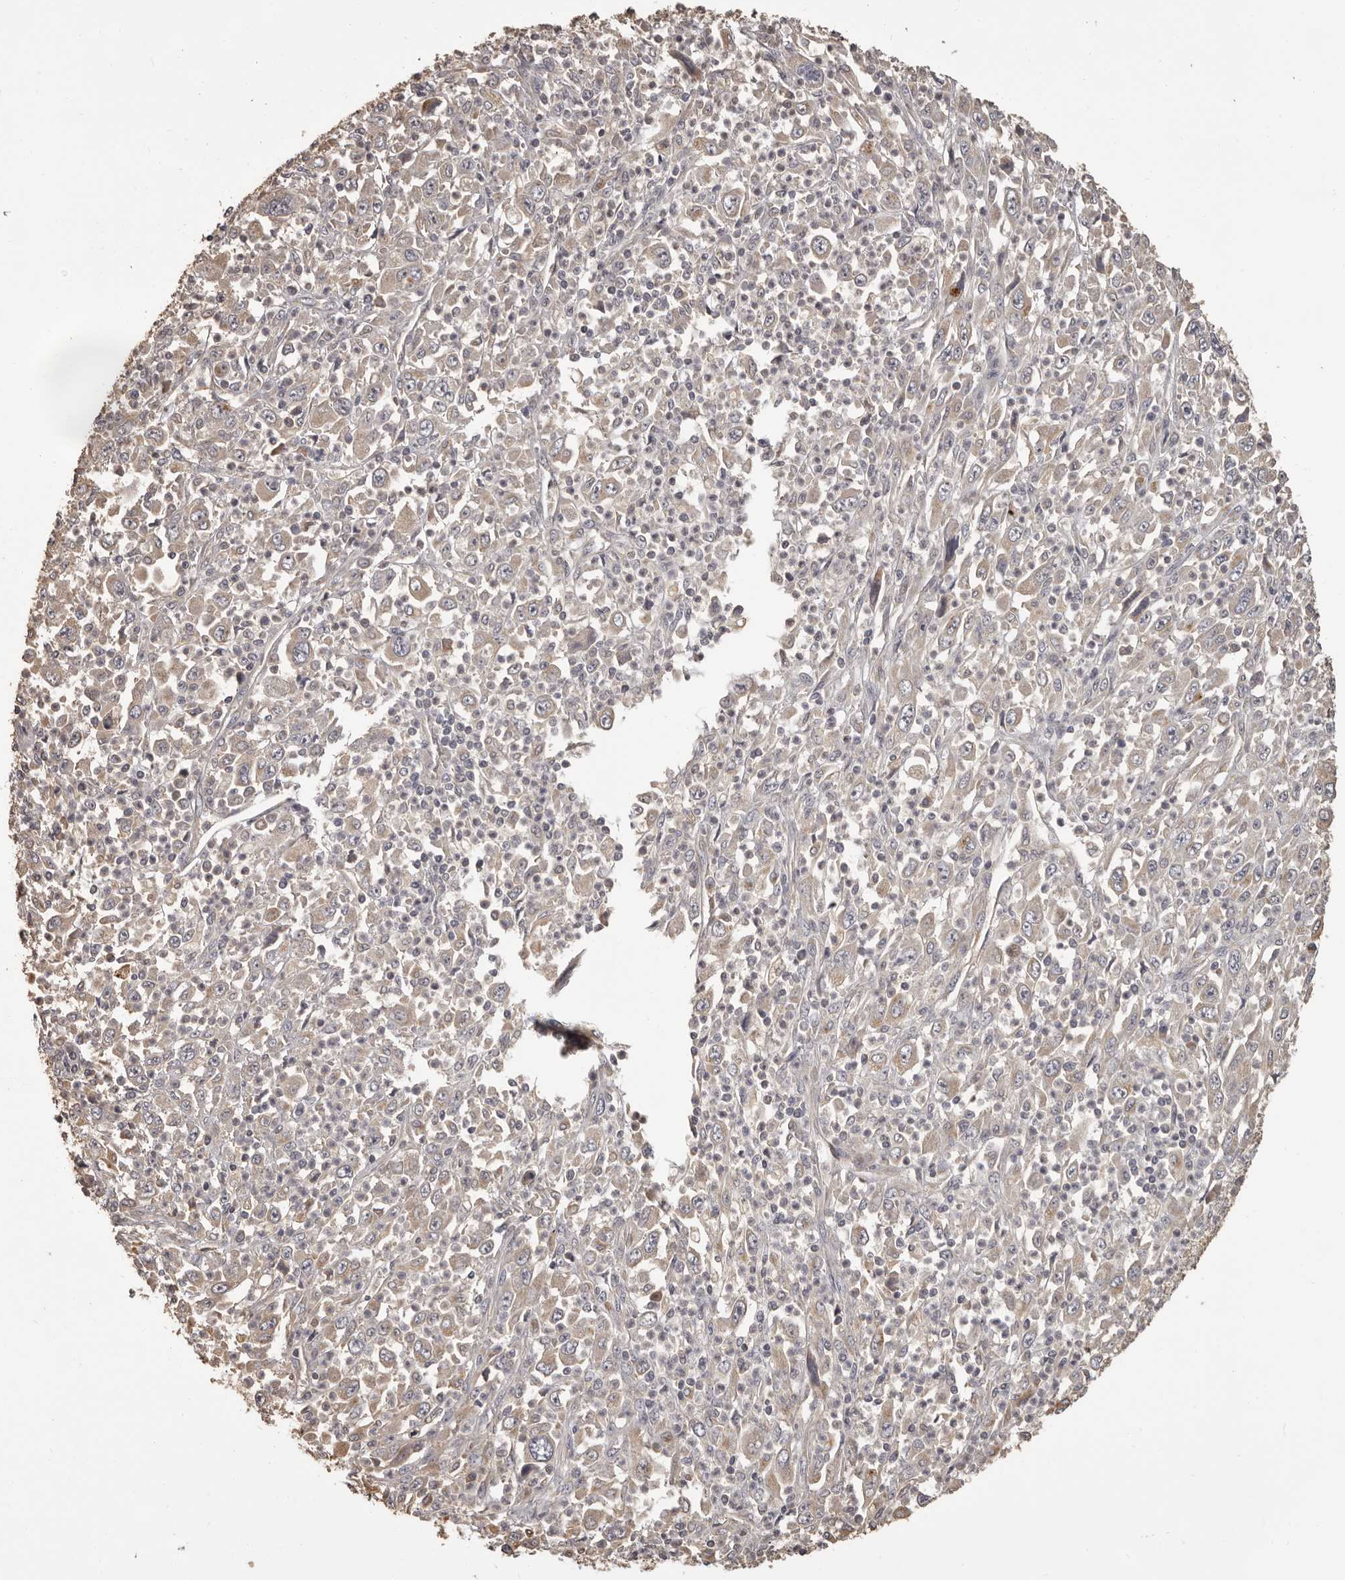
{"staining": {"intensity": "negative", "quantity": "none", "location": "none"}, "tissue": "melanoma", "cell_type": "Tumor cells", "image_type": "cancer", "snomed": [{"axis": "morphology", "description": "Malignant melanoma, Metastatic site"}, {"axis": "topography", "description": "Skin"}], "caption": "The image demonstrates no significant staining in tumor cells of malignant melanoma (metastatic site).", "gene": "MGAT5", "patient": {"sex": "female", "age": 56}}